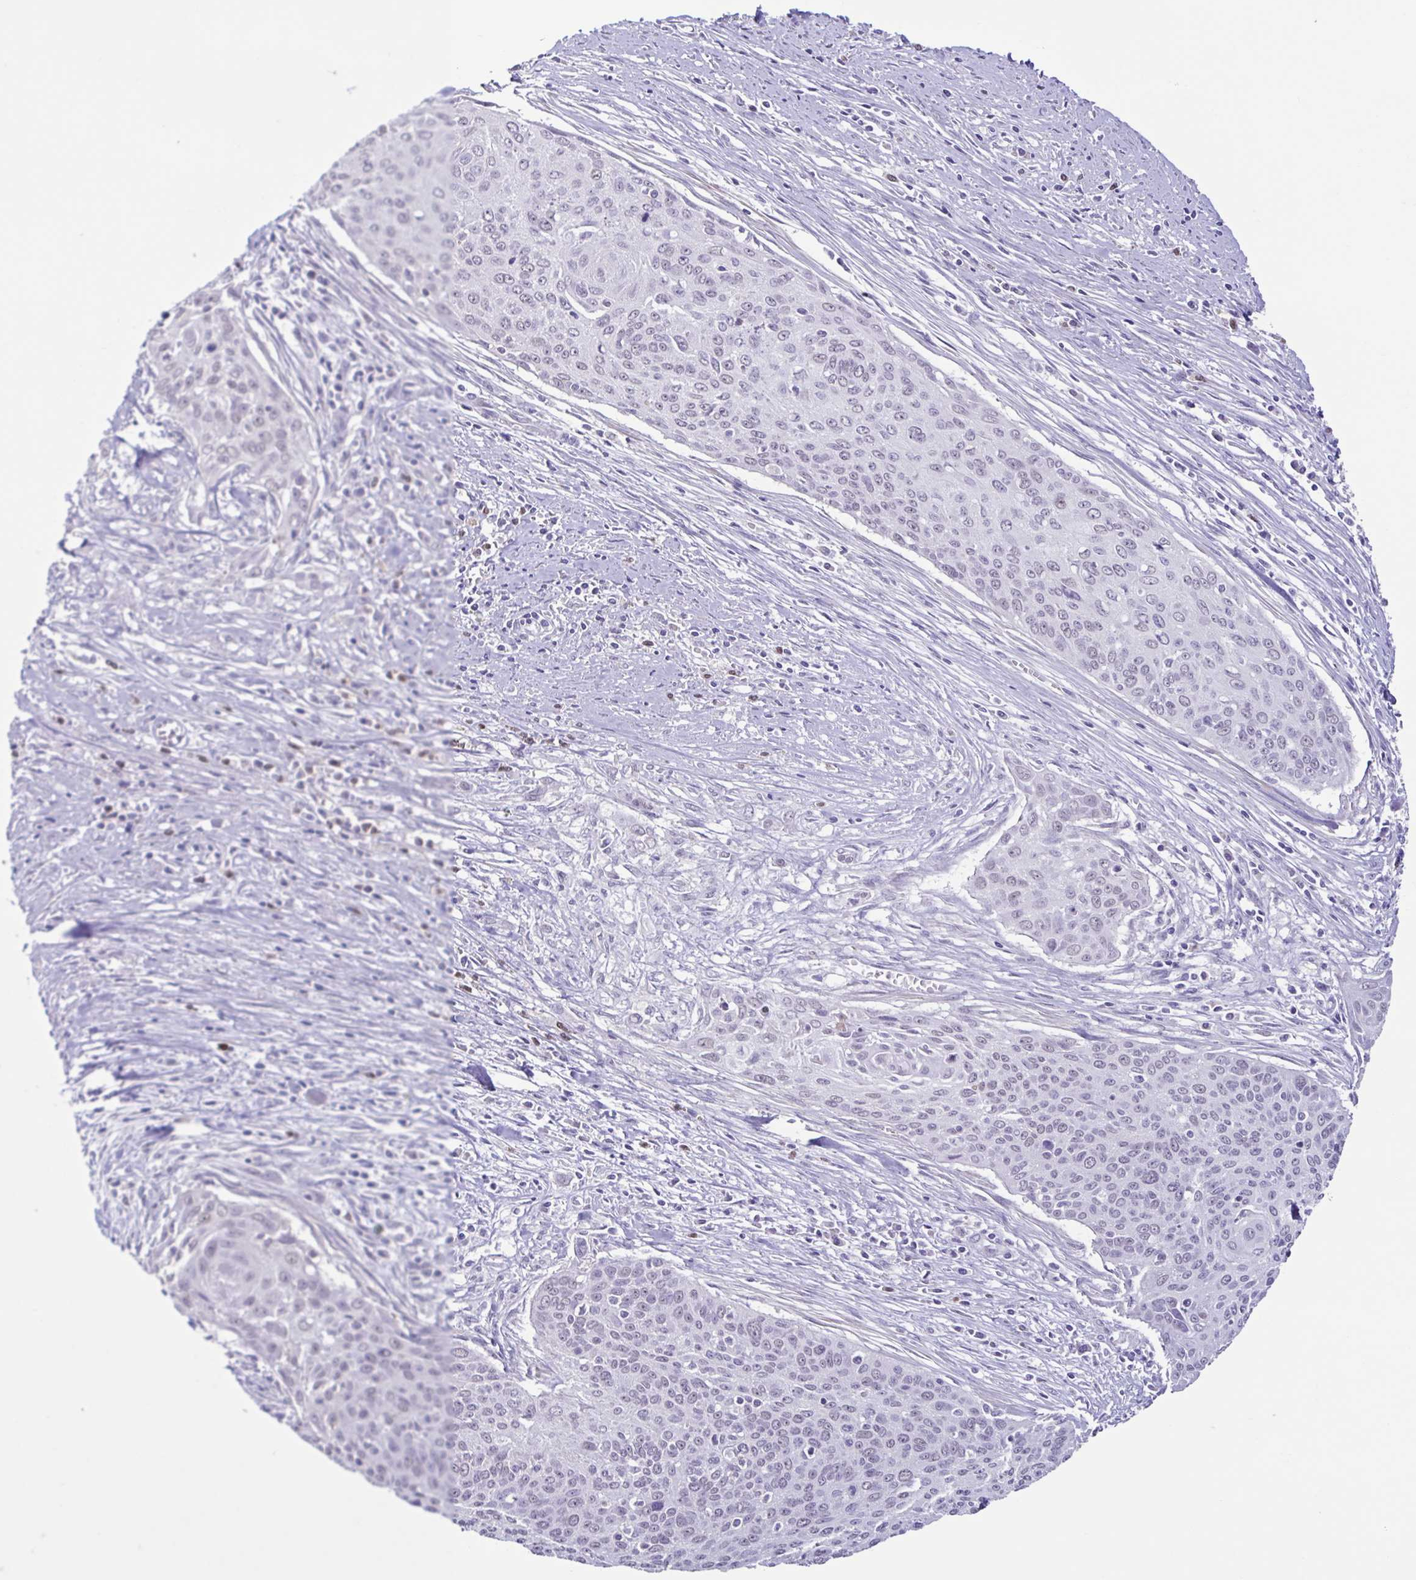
{"staining": {"intensity": "negative", "quantity": "none", "location": "none"}, "tissue": "cervical cancer", "cell_type": "Tumor cells", "image_type": "cancer", "snomed": [{"axis": "morphology", "description": "Squamous cell carcinoma, NOS"}, {"axis": "topography", "description": "Cervix"}], "caption": "Protein analysis of cervical squamous cell carcinoma reveals no significant expression in tumor cells.", "gene": "ACTRT3", "patient": {"sex": "female", "age": 55}}